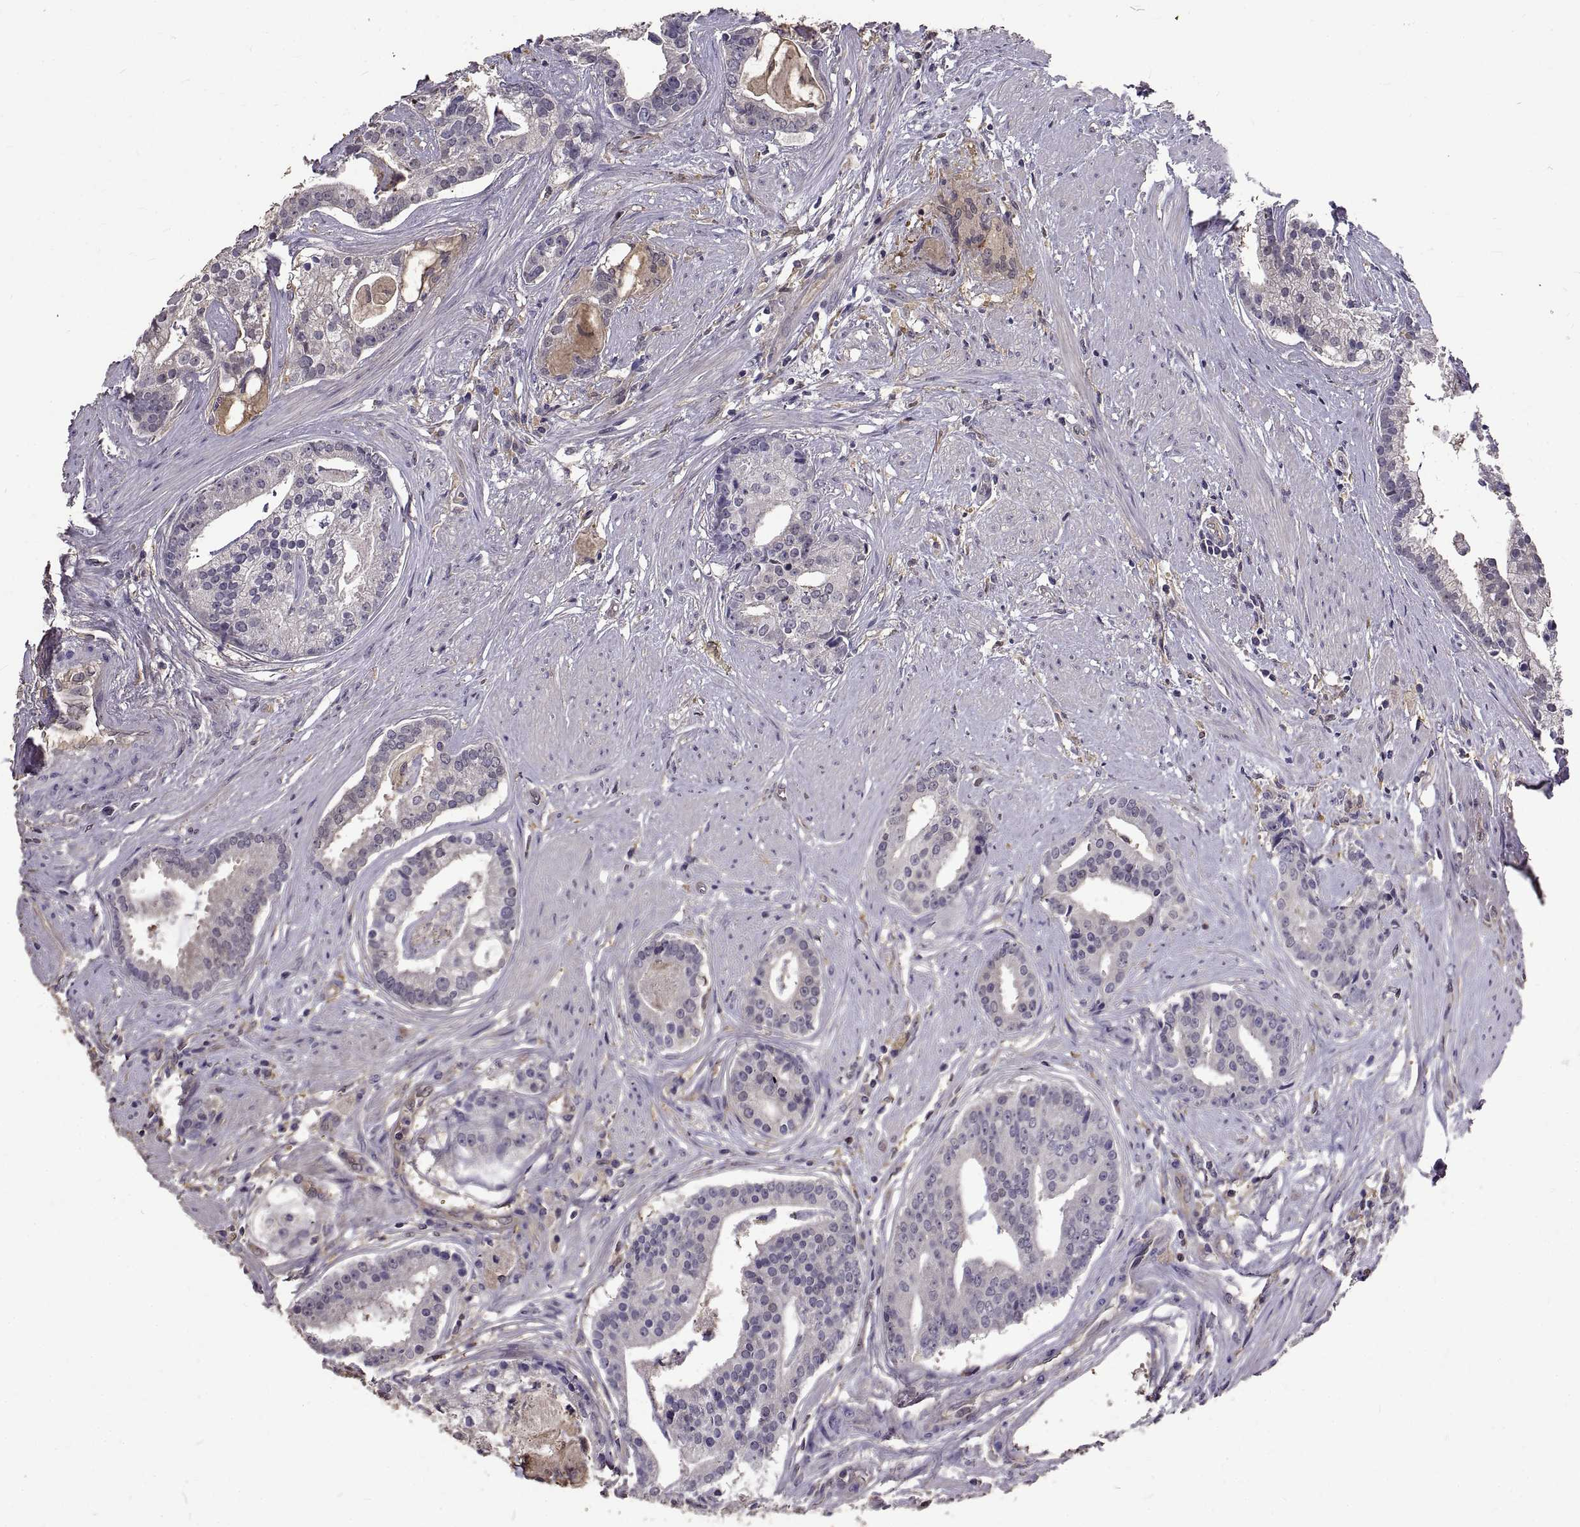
{"staining": {"intensity": "negative", "quantity": "none", "location": "none"}, "tissue": "prostate cancer", "cell_type": "Tumor cells", "image_type": "cancer", "snomed": [{"axis": "morphology", "description": "Adenocarcinoma, NOS"}, {"axis": "topography", "description": "Prostate and seminal vesicle, NOS"}, {"axis": "topography", "description": "Prostate"}], "caption": "Immunohistochemistry of prostate cancer (adenocarcinoma) shows no positivity in tumor cells.", "gene": "PEA15", "patient": {"sex": "male", "age": 44}}